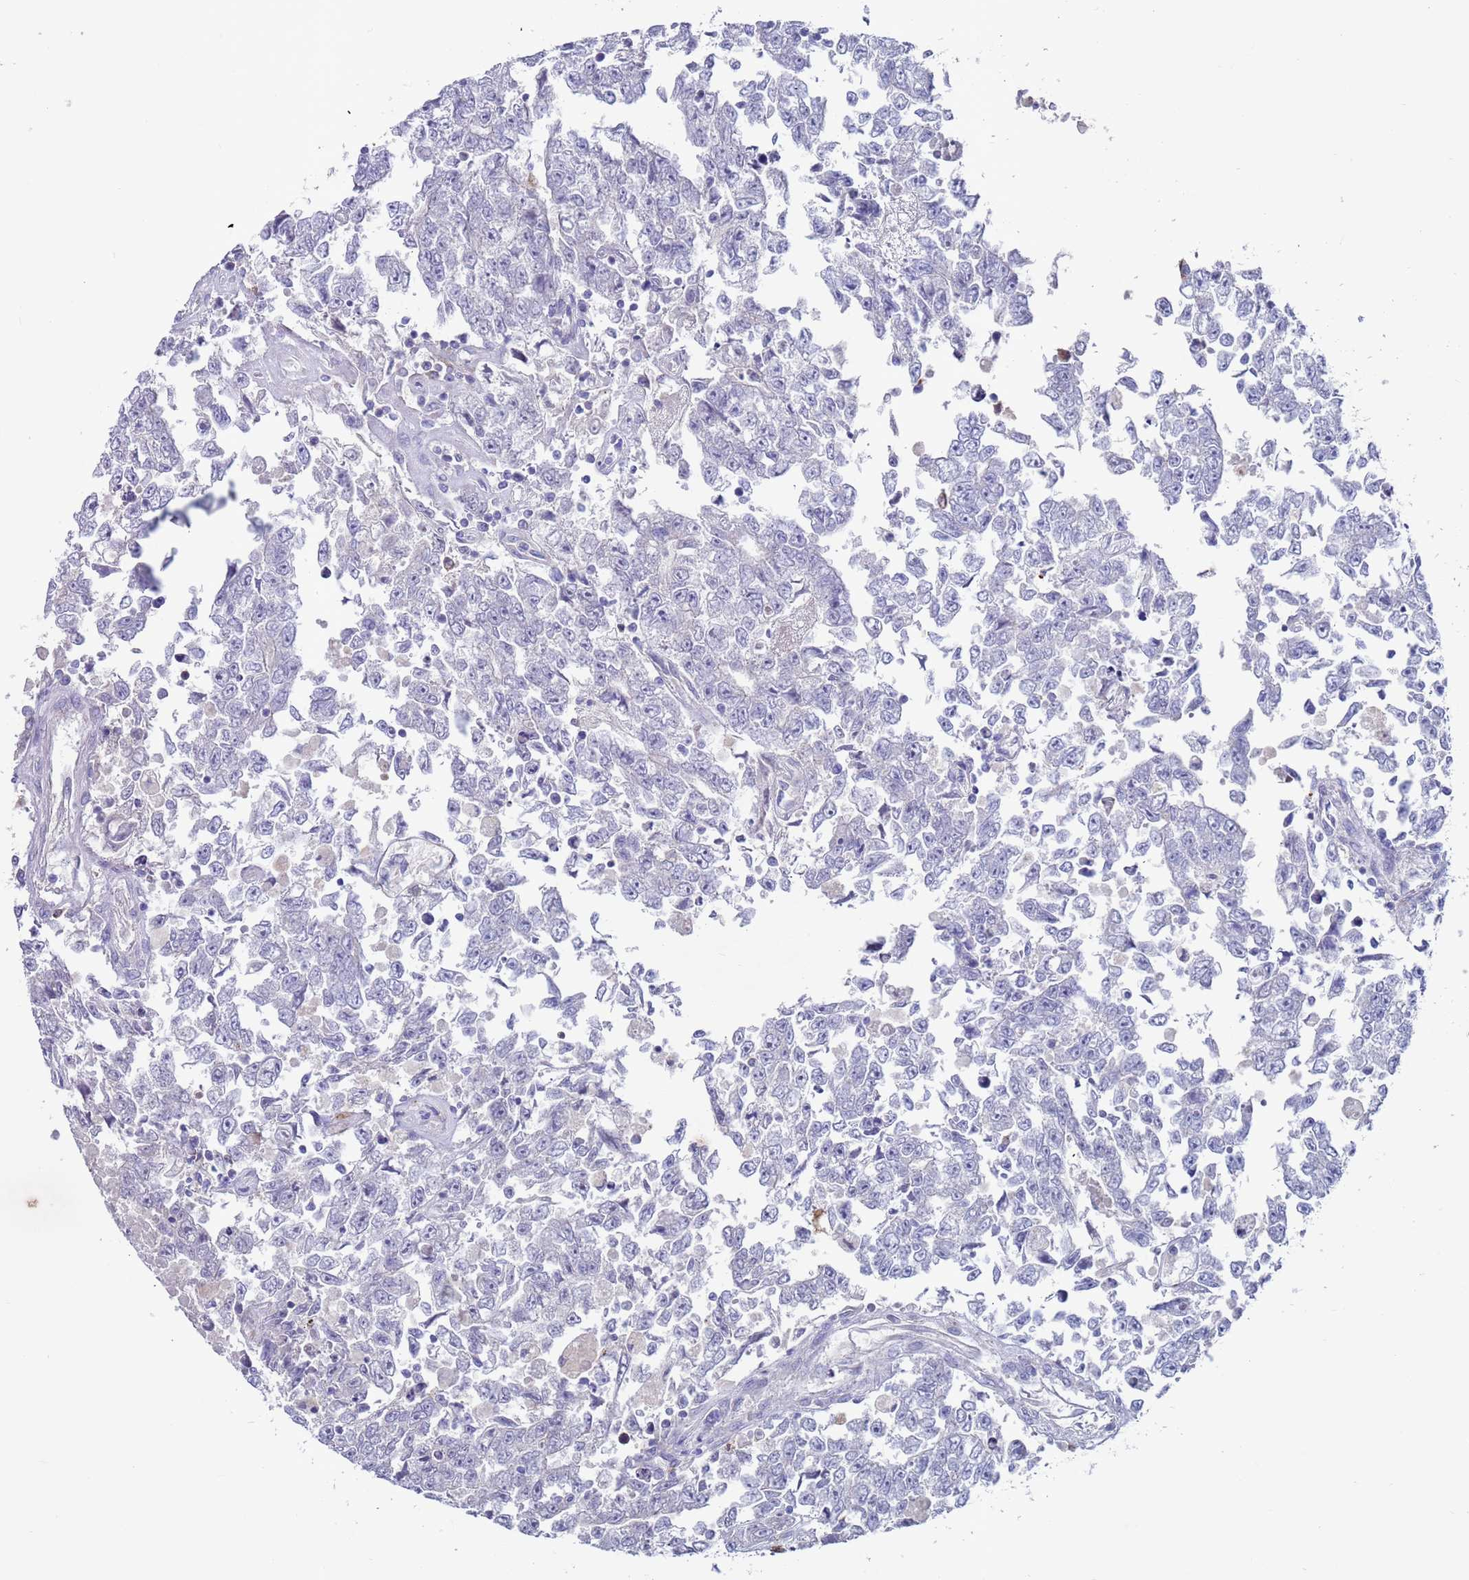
{"staining": {"intensity": "negative", "quantity": "none", "location": "none"}, "tissue": "testis cancer", "cell_type": "Tumor cells", "image_type": "cancer", "snomed": [{"axis": "morphology", "description": "Carcinoma, Embryonal, NOS"}, {"axis": "topography", "description": "Testis"}], "caption": "Tumor cells are negative for protein expression in human testis cancer. (DAB (3,3'-diaminobenzidine) immunohistochemistry (IHC) with hematoxylin counter stain).", "gene": "GREB1L", "patient": {"sex": "male", "age": 25}}